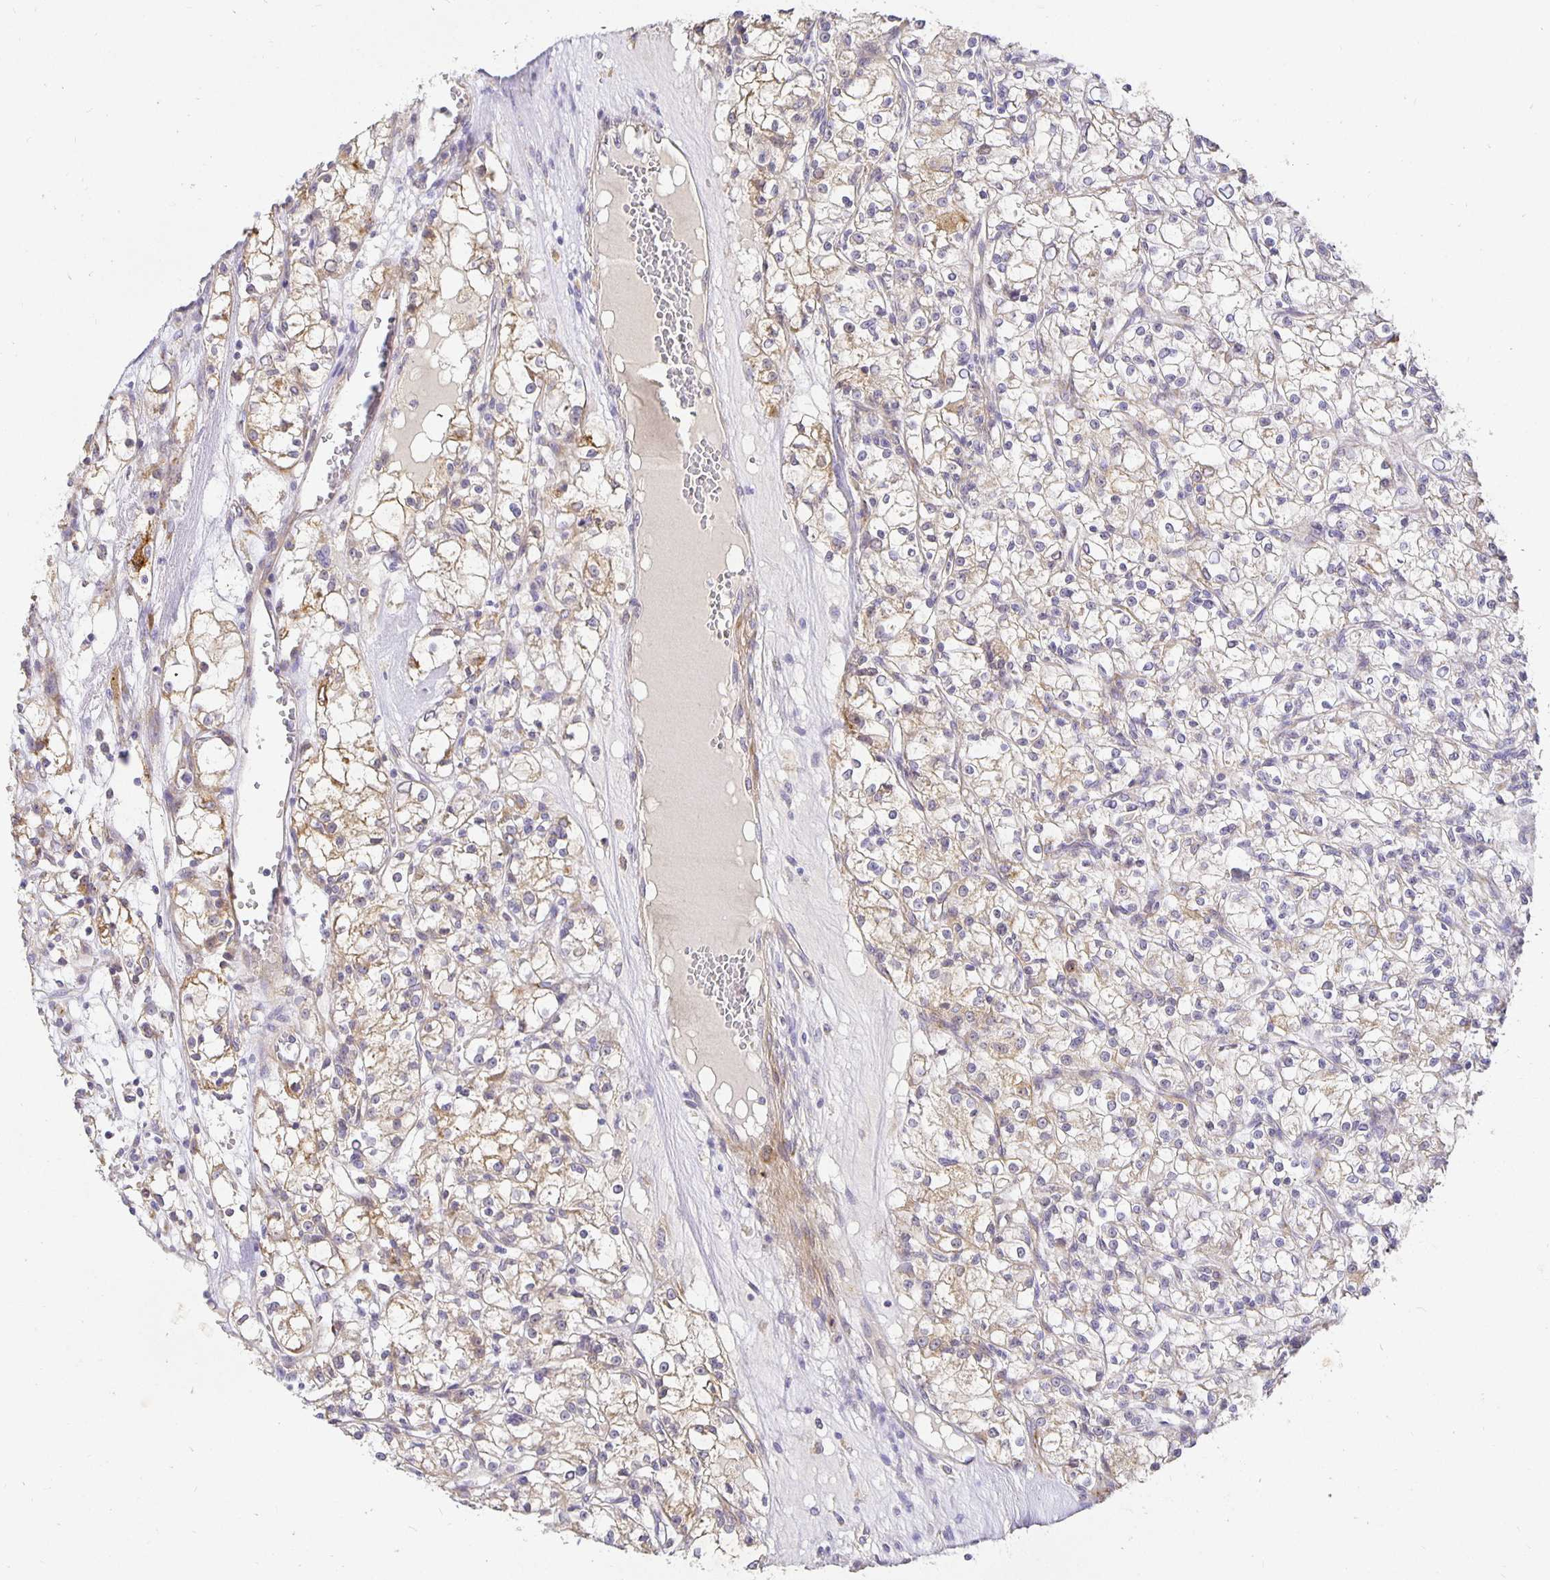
{"staining": {"intensity": "weak", "quantity": ">75%", "location": "cytoplasmic/membranous"}, "tissue": "renal cancer", "cell_type": "Tumor cells", "image_type": "cancer", "snomed": [{"axis": "morphology", "description": "Adenocarcinoma, NOS"}, {"axis": "topography", "description": "Kidney"}], "caption": "An immunohistochemistry micrograph of neoplastic tissue is shown. Protein staining in brown labels weak cytoplasmic/membranous positivity in renal cancer within tumor cells.", "gene": "PLOD1", "patient": {"sex": "female", "age": 59}}